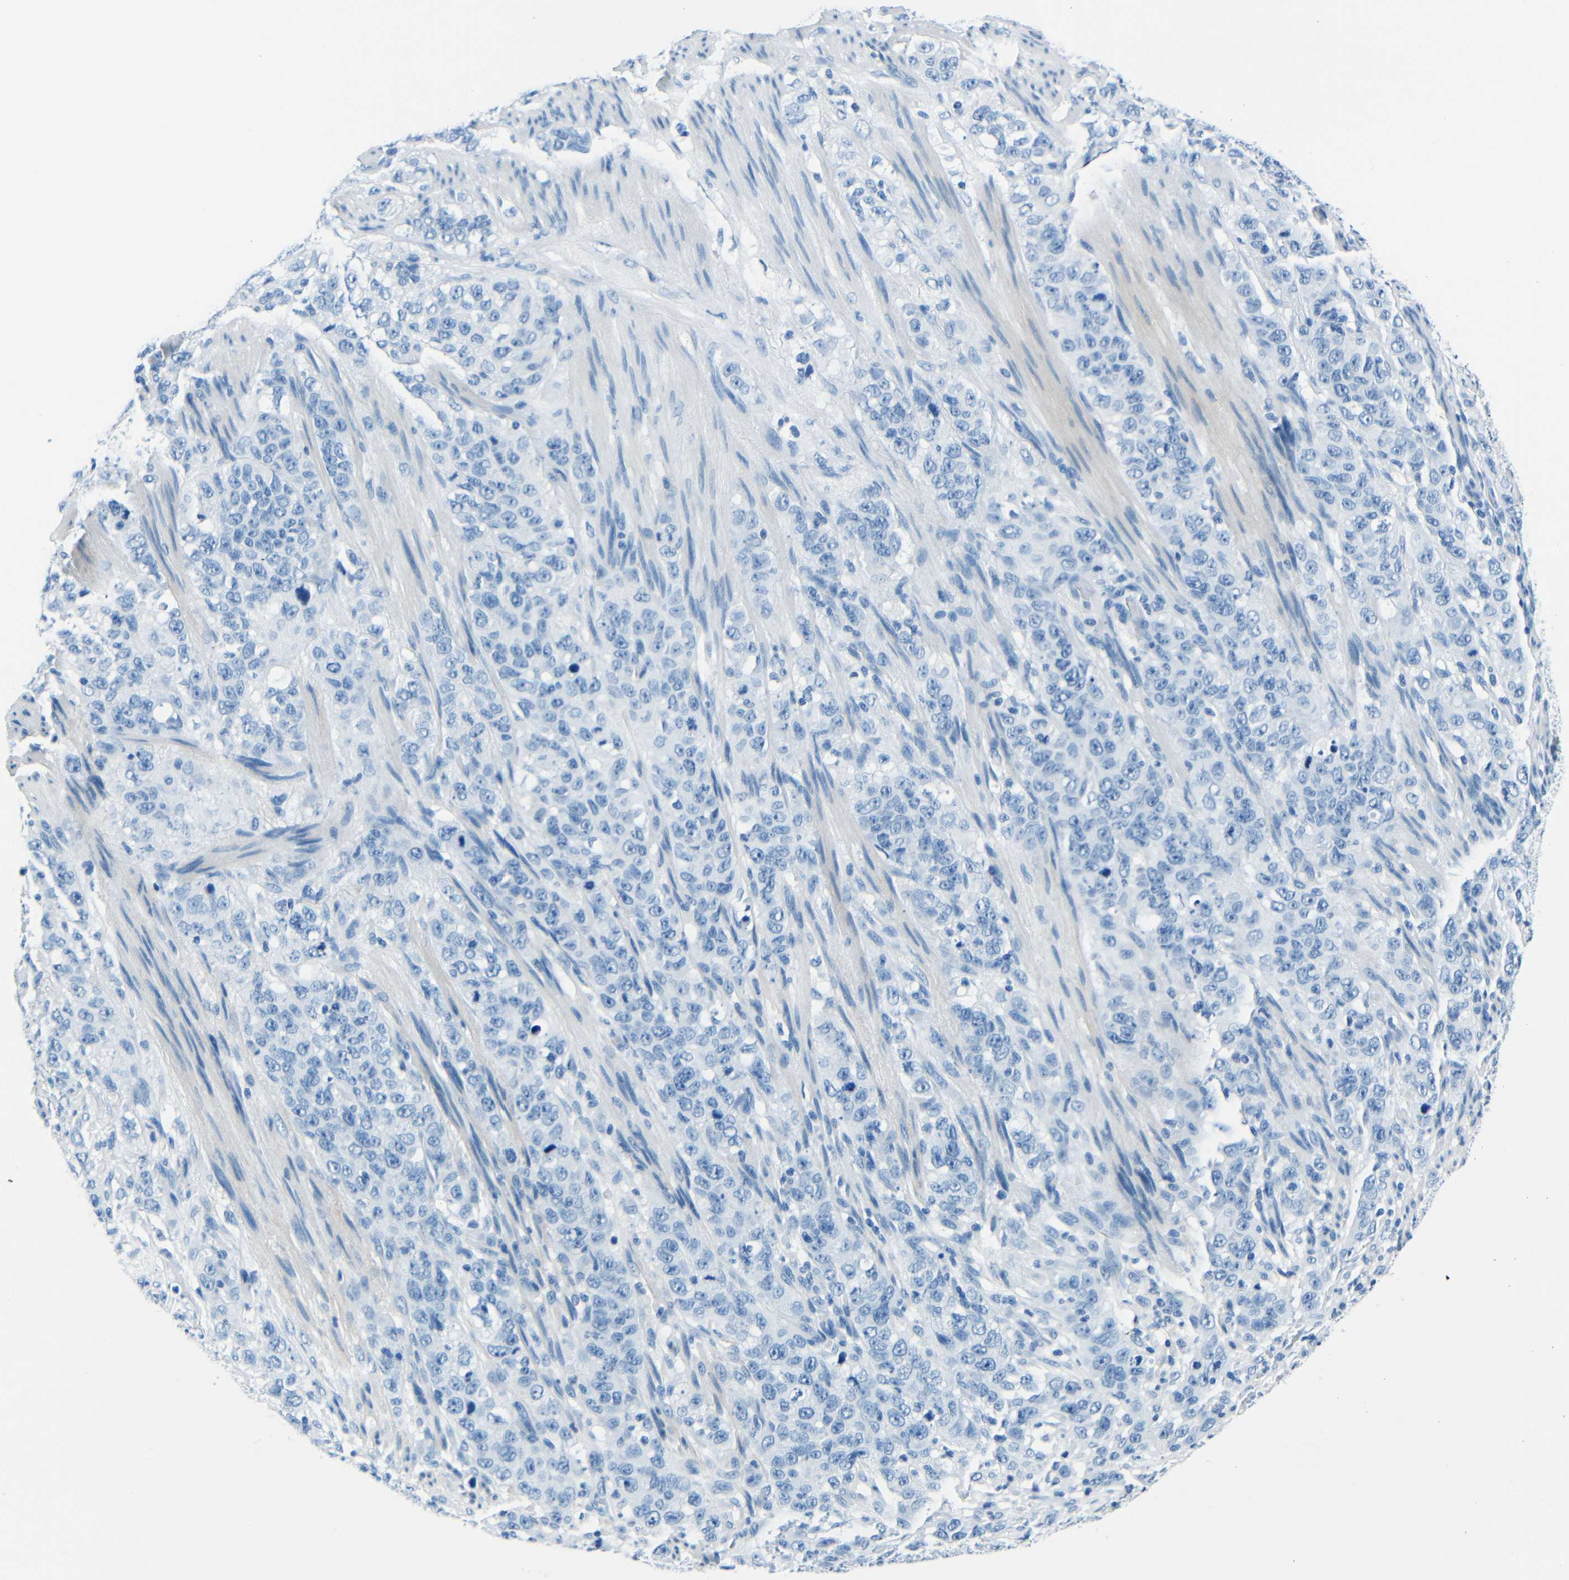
{"staining": {"intensity": "negative", "quantity": "none", "location": "none"}, "tissue": "stomach cancer", "cell_type": "Tumor cells", "image_type": "cancer", "snomed": [{"axis": "morphology", "description": "Adenocarcinoma, NOS"}, {"axis": "topography", "description": "Stomach"}], "caption": "Immunohistochemical staining of adenocarcinoma (stomach) exhibits no significant staining in tumor cells.", "gene": "FBN2", "patient": {"sex": "male", "age": 48}}